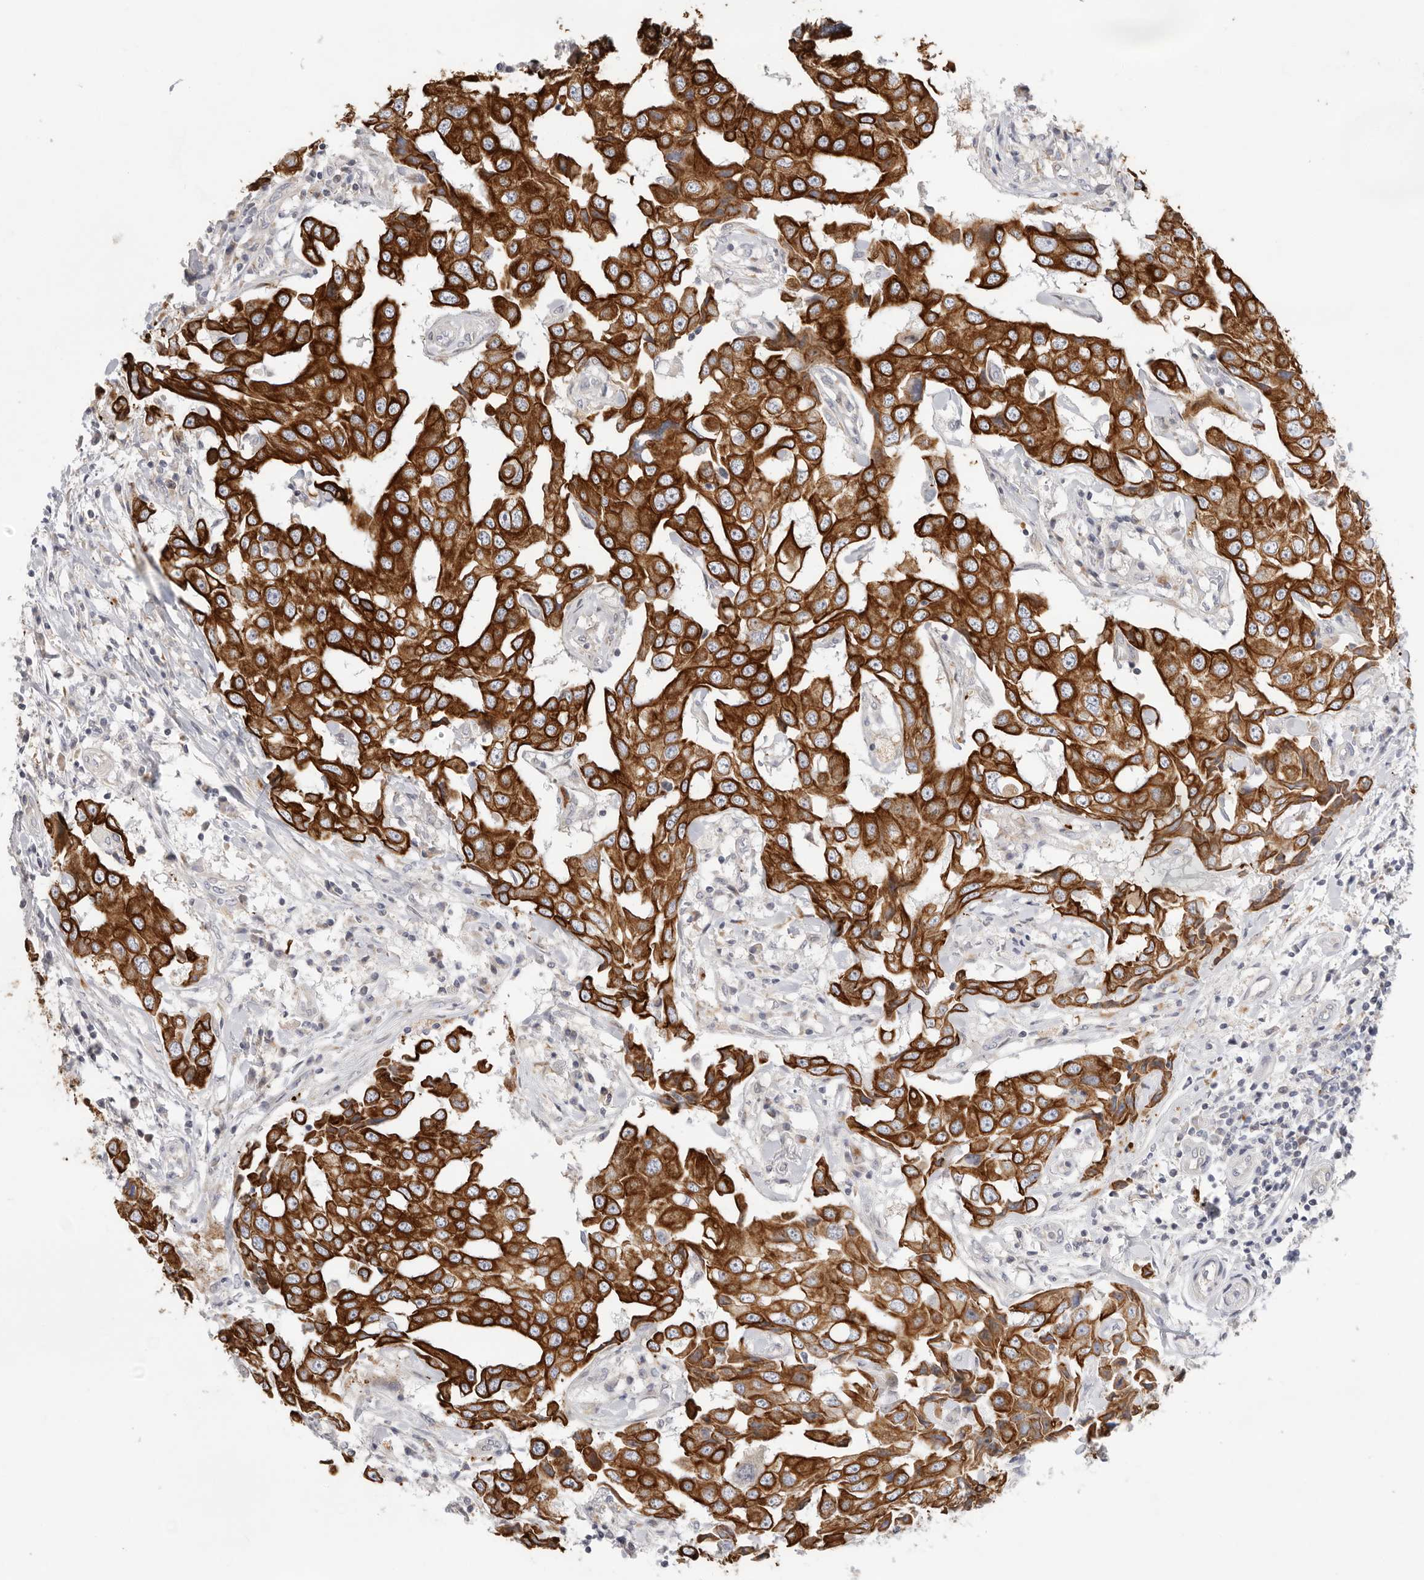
{"staining": {"intensity": "strong", "quantity": ">75%", "location": "cytoplasmic/membranous"}, "tissue": "breast cancer", "cell_type": "Tumor cells", "image_type": "cancer", "snomed": [{"axis": "morphology", "description": "Duct carcinoma"}, {"axis": "topography", "description": "Breast"}], "caption": "A histopathology image of human breast intraductal carcinoma stained for a protein reveals strong cytoplasmic/membranous brown staining in tumor cells.", "gene": "USH1C", "patient": {"sex": "female", "age": 27}}